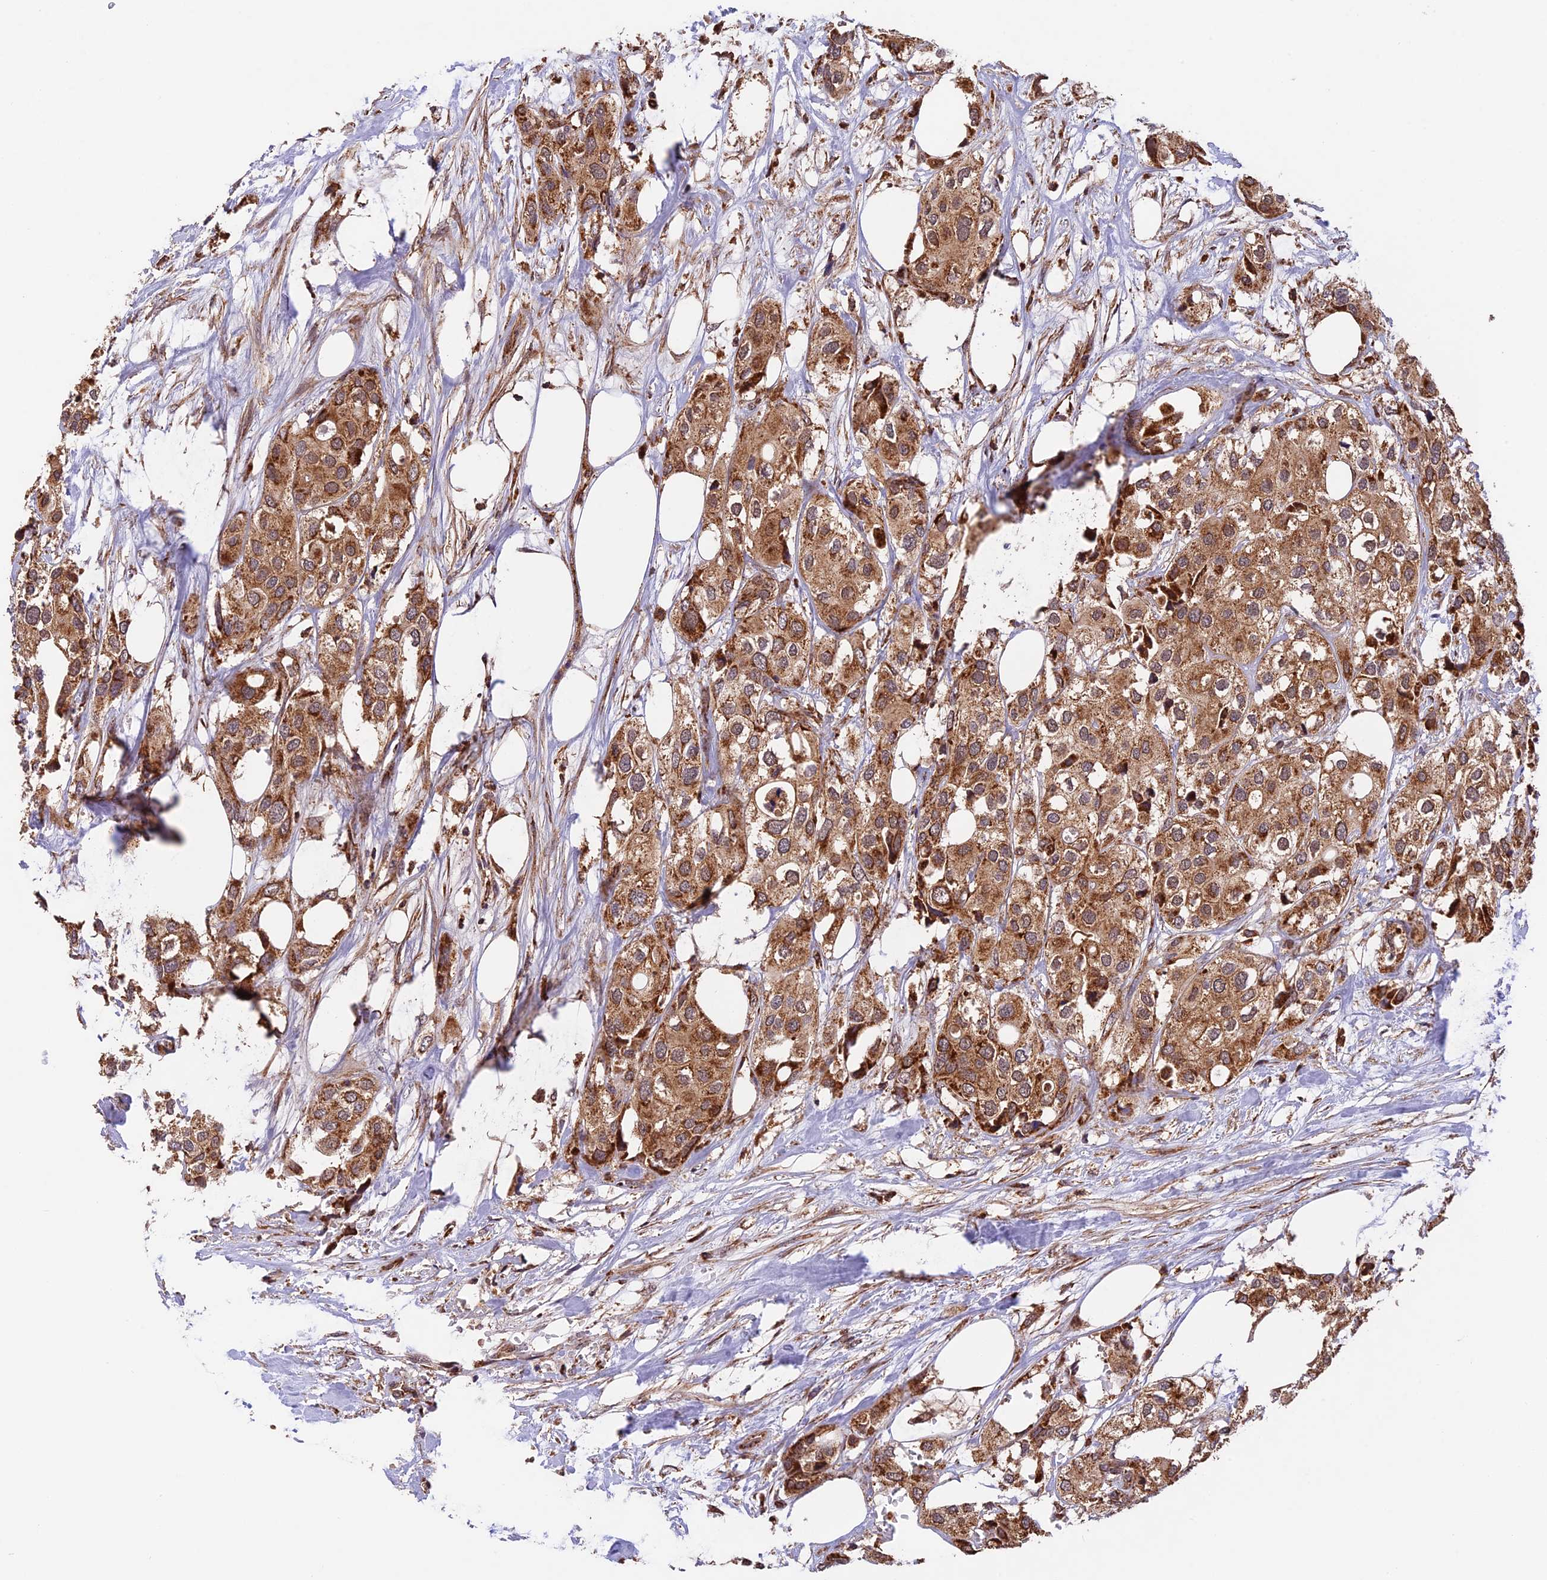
{"staining": {"intensity": "moderate", "quantity": ">75%", "location": "cytoplasmic/membranous"}, "tissue": "urothelial cancer", "cell_type": "Tumor cells", "image_type": "cancer", "snomed": [{"axis": "morphology", "description": "Urothelial carcinoma, High grade"}, {"axis": "topography", "description": "Urinary bladder"}], "caption": "Urothelial cancer was stained to show a protein in brown. There is medium levels of moderate cytoplasmic/membranous expression in about >75% of tumor cells. (DAB (3,3'-diaminobenzidine) IHC with brightfield microscopy, high magnification).", "gene": "MNS1", "patient": {"sex": "male", "age": 64}}